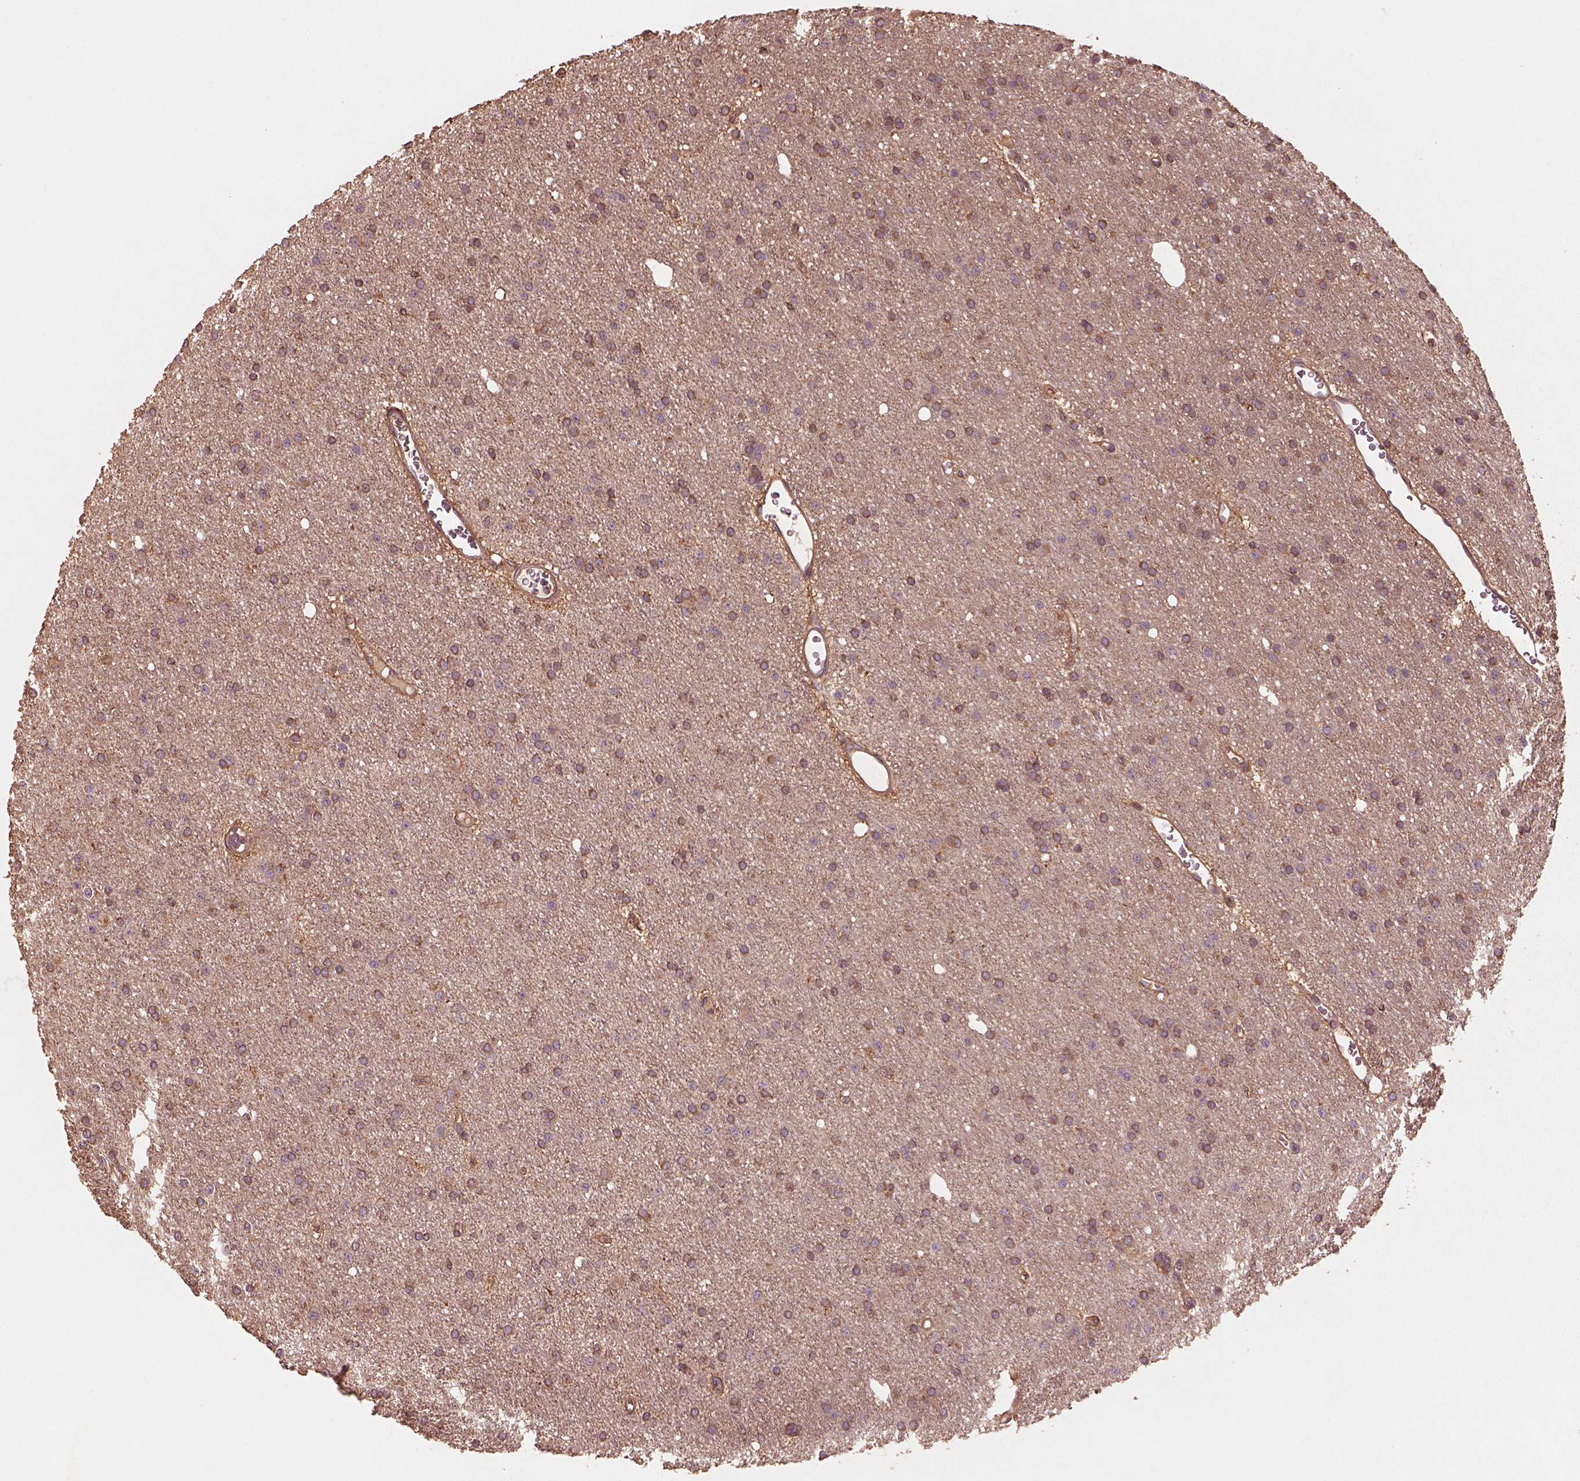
{"staining": {"intensity": "moderate", "quantity": "<25%", "location": "cytoplasmic/membranous"}, "tissue": "glioma", "cell_type": "Tumor cells", "image_type": "cancer", "snomed": [{"axis": "morphology", "description": "Glioma, malignant, Low grade"}, {"axis": "topography", "description": "Brain"}], "caption": "This is a photomicrograph of immunohistochemistry staining of glioma, which shows moderate staining in the cytoplasmic/membranous of tumor cells.", "gene": "TRADD", "patient": {"sex": "male", "age": 27}}